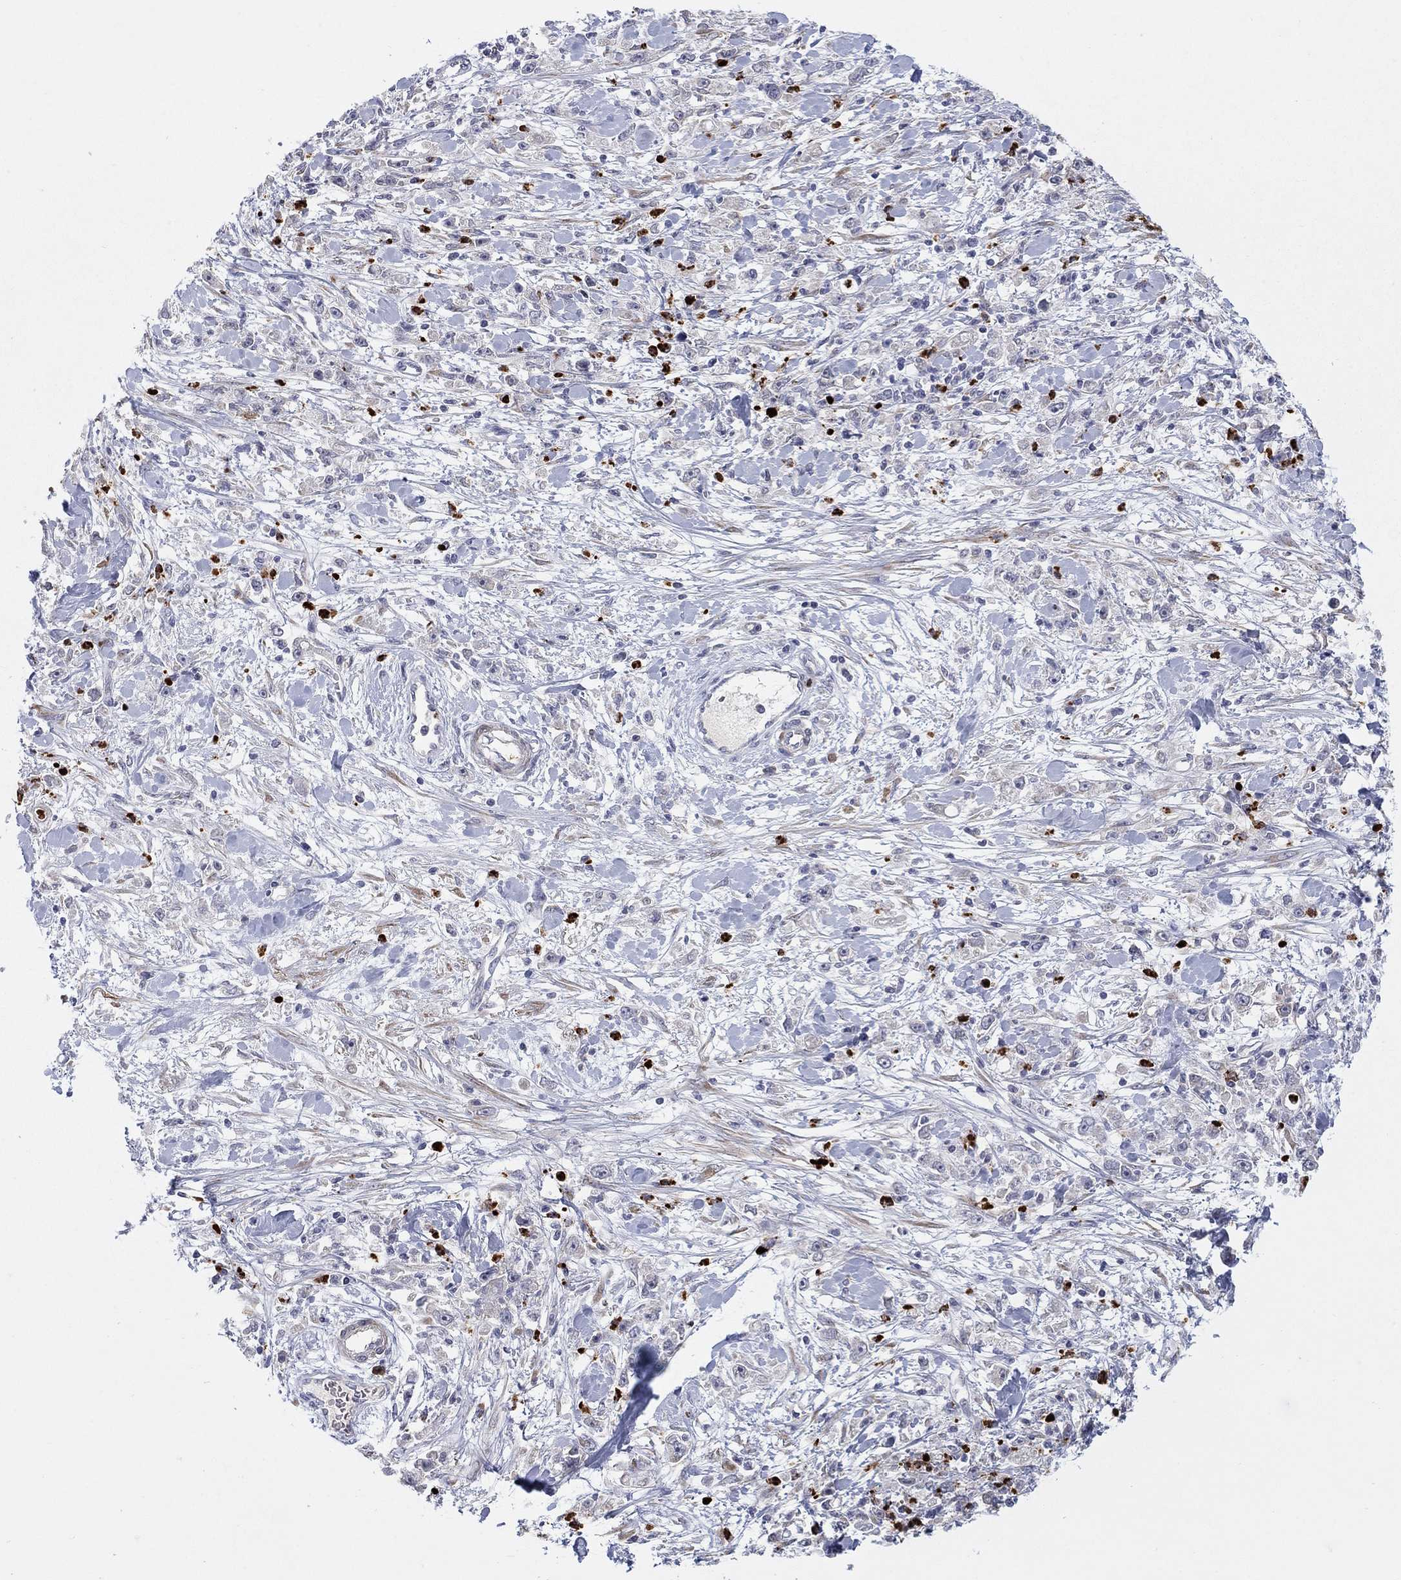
{"staining": {"intensity": "negative", "quantity": "none", "location": "none"}, "tissue": "stomach cancer", "cell_type": "Tumor cells", "image_type": "cancer", "snomed": [{"axis": "morphology", "description": "Adenocarcinoma, NOS"}, {"axis": "topography", "description": "Stomach"}], "caption": "A photomicrograph of adenocarcinoma (stomach) stained for a protein shows no brown staining in tumor cells.", "gene": "MTRFR", "patient": {"sex": "female", "age": 59}}